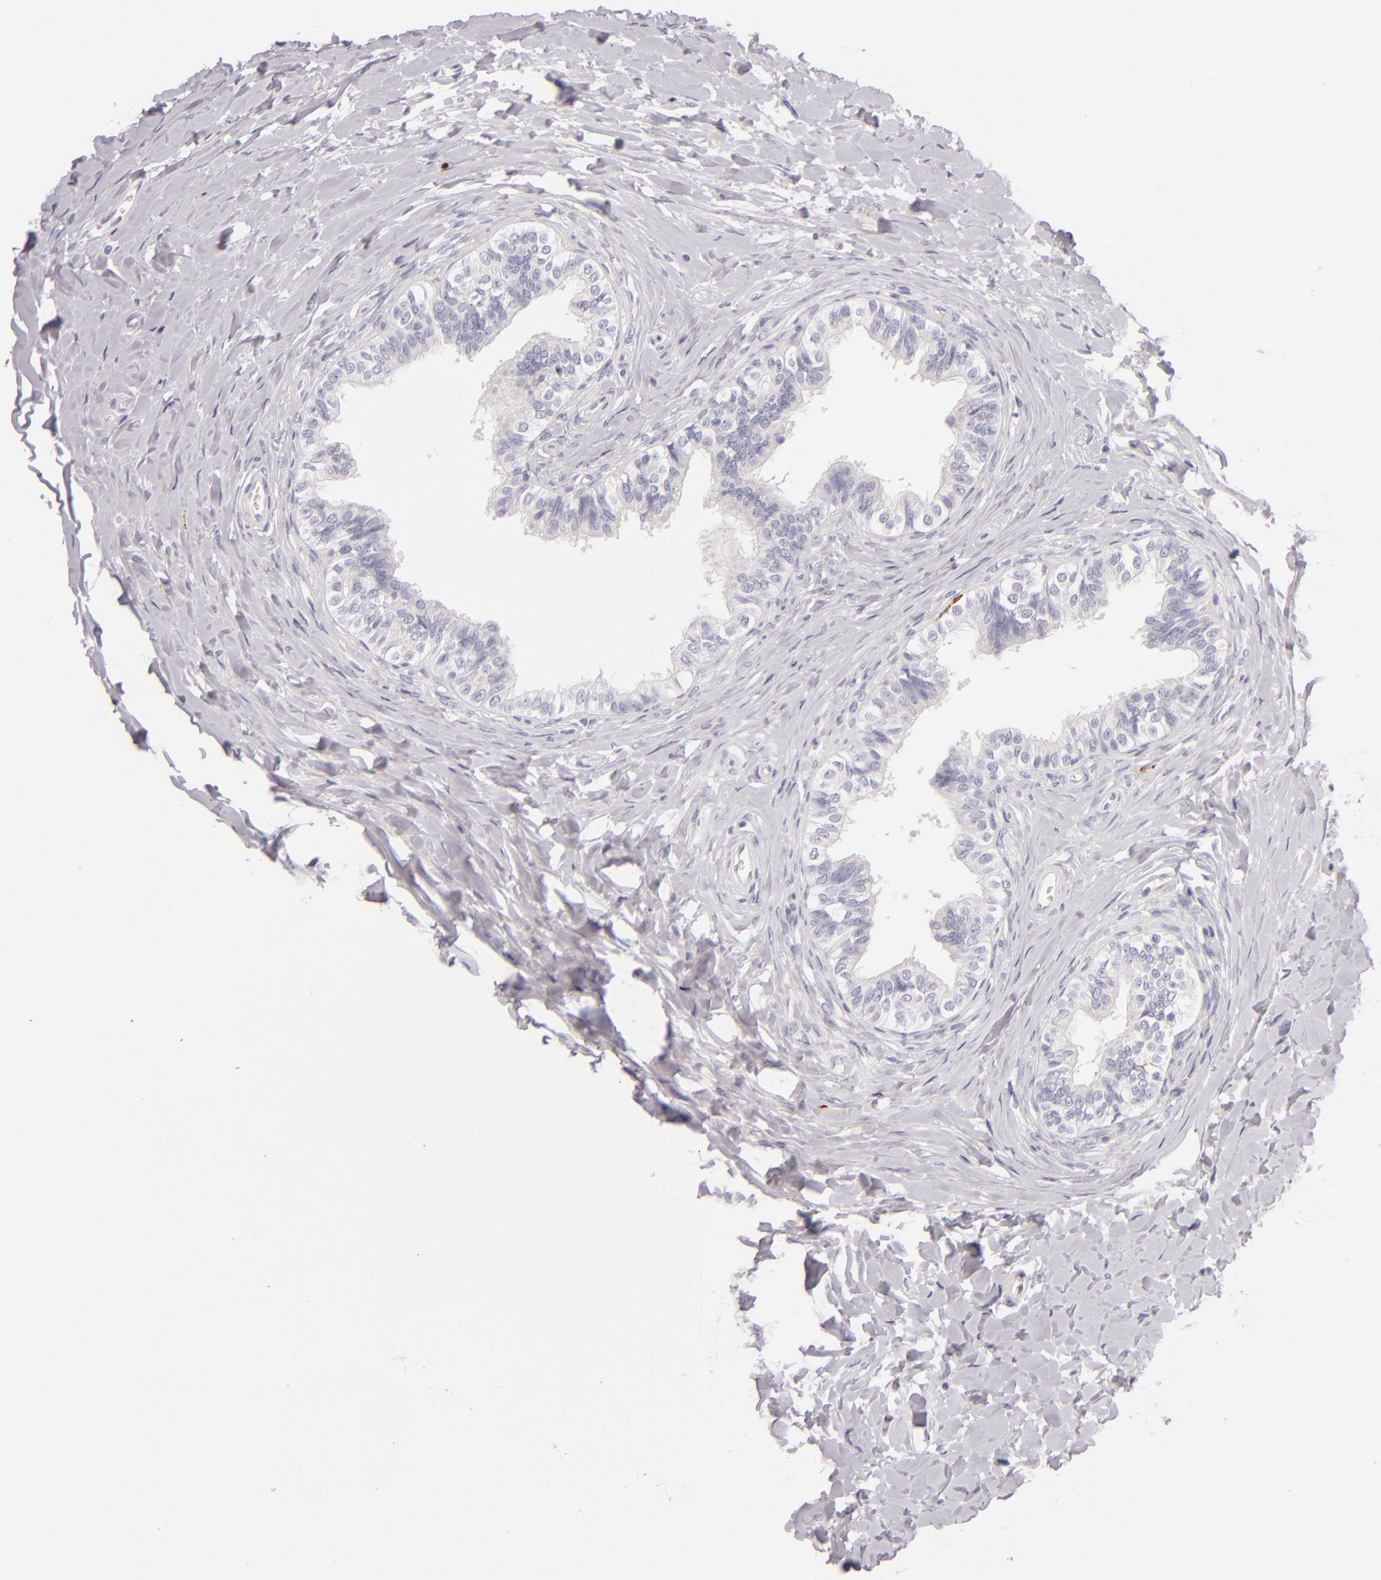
{"staining": {"intensity": "negative", "quantity": "none", "location": "none"}, "tissue": "epididymis", "cell_type": "Glandular cells", "image_type": "normal", "snomed": [{"axis": "morphology", "description": "Normal tissue, NOS"}, {"axis": "topography", "description": "Soft tissue"}, {"axis": "topography", "description": "Epididymis"}], "caption": "Immunohistochemistry (IHC) histopathology image of unremarkable epididymis: human epididymis stained with DAB (3,3'-diaminobenzidine) exhibits no significant protein staining in glandular cells.", "gene": "CD207", "patient": {"sex": "male", "age": 26}}